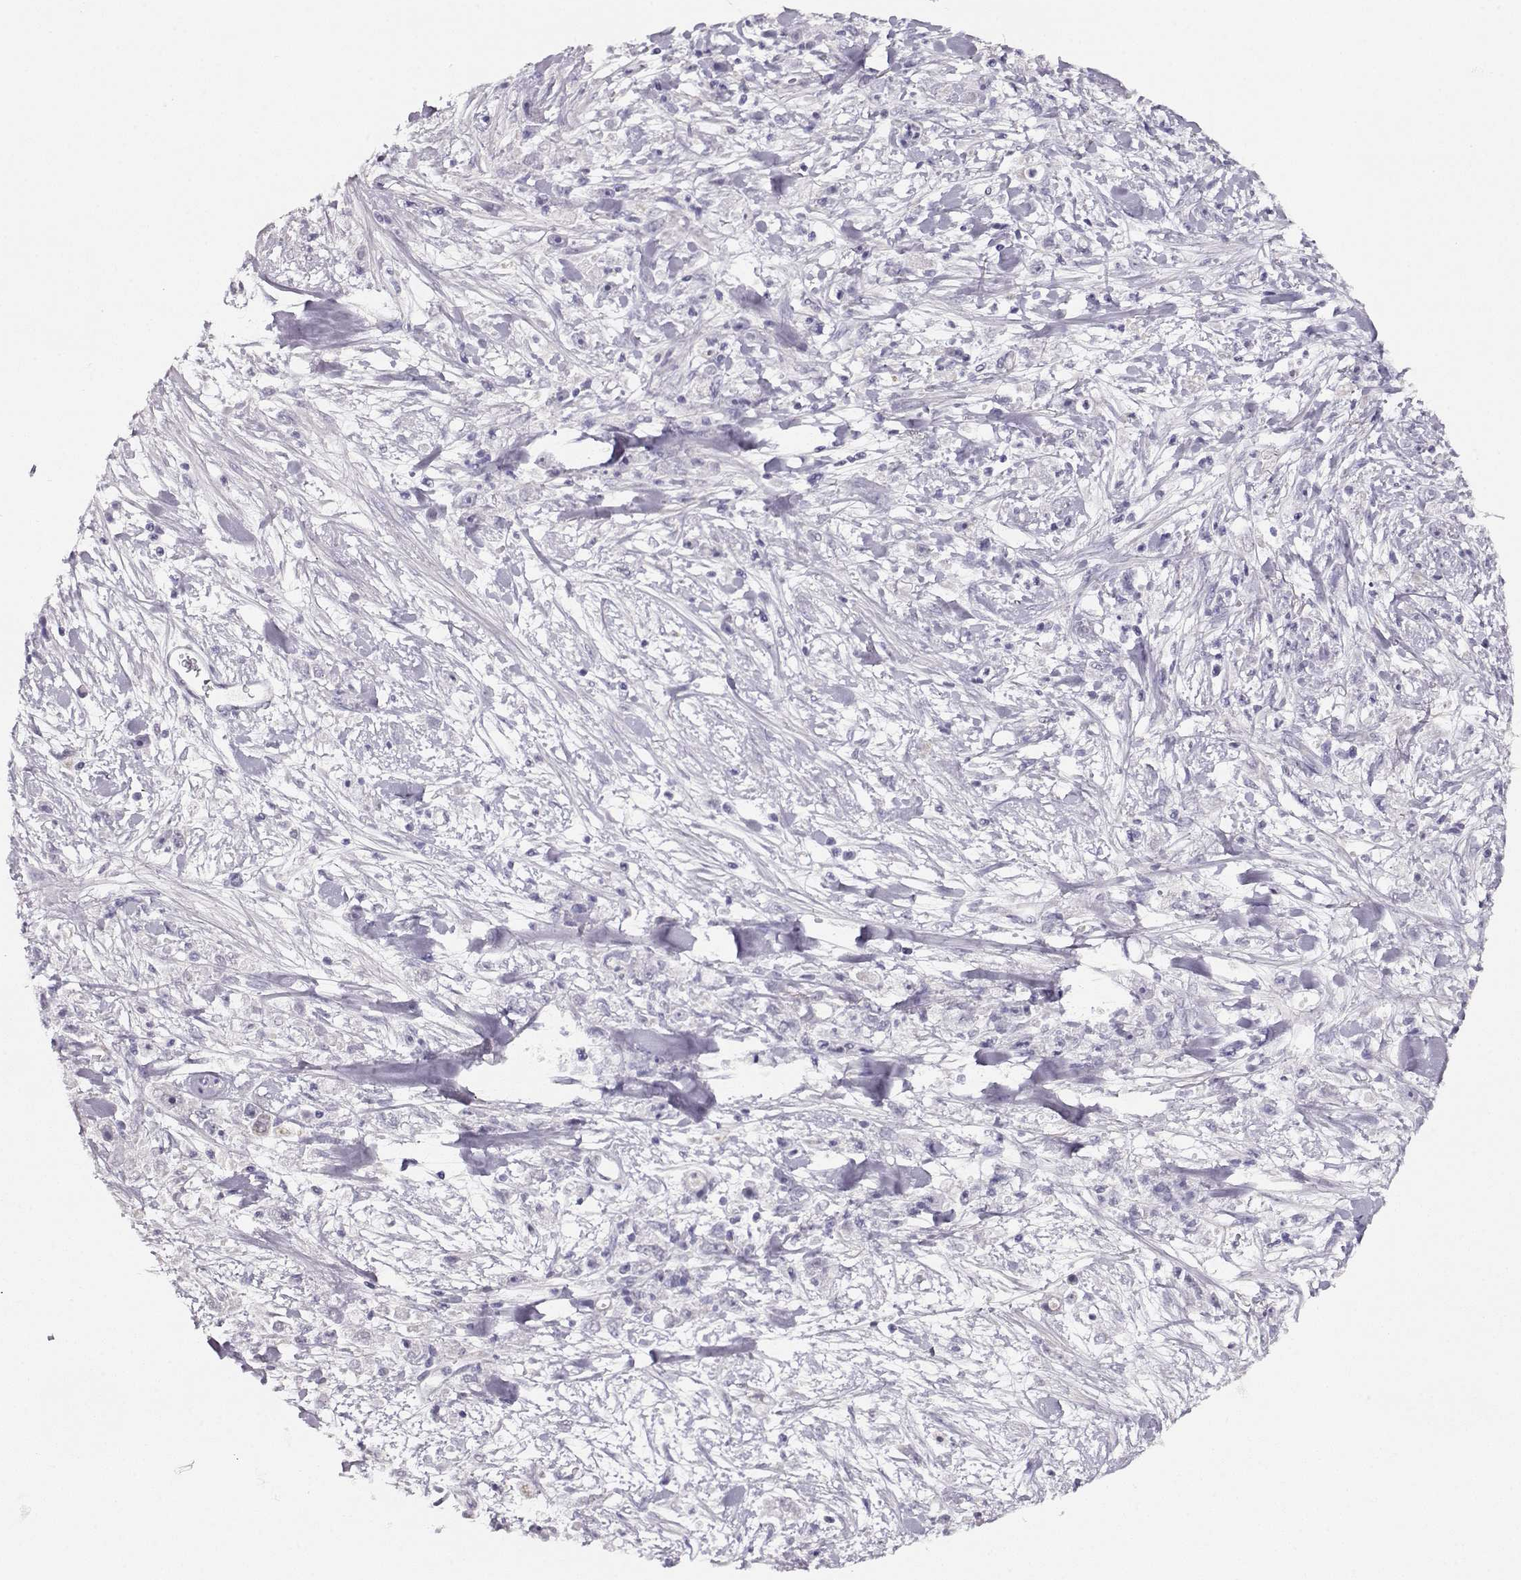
{"staining": {"intensity": "negative", "quantity": "none", "location": "none"}, "tissue": "stomach cancer", "cell_type": "Tumor cells", "image_type": "cancer", "snomed": [{"axis": "morphology", "description": "Adenocarcinoma, NOS"}, {"axis": "topography", "description": "Stomach"}], "caption": "An IHC photomicrograph of stomach cancer (adenocarcinoma) is shown. There is no staining in tumor cells of stomach cancer (adenocarcinoma).", "gene": "RBM44", "patient": {"sex": "female", "age": 59}}